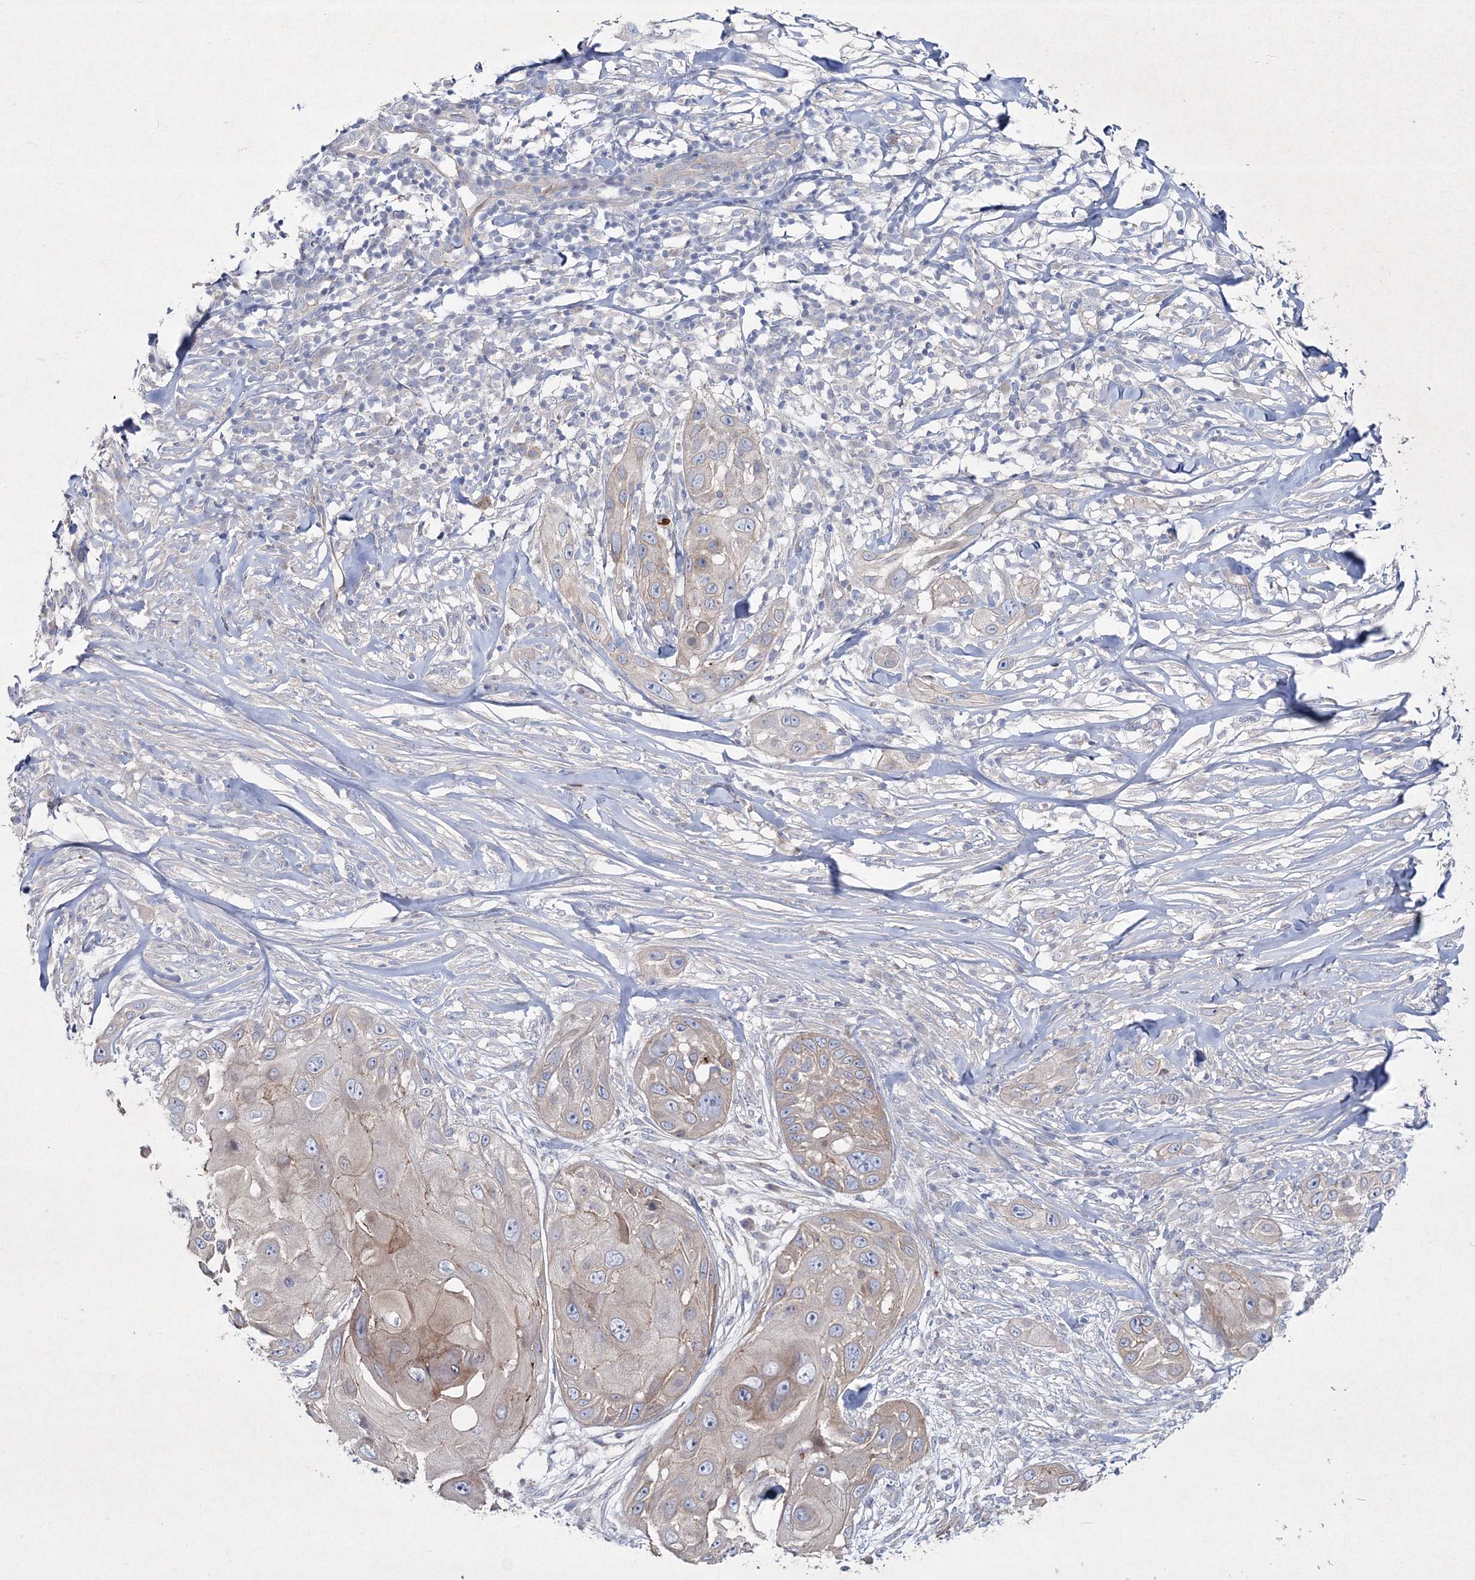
{"staining": {"intensity": "weak", "quantity": ">75%", "location": "cytoplasmic/membranous"}, "tissue": "skin cancer", "cell_type": "Tumor cells", "image_type": "cancer", "snomed": [{"axis": "morphology", "description": "Squamous cell carcinoma, NOS"}, {"axis": "topography", "description": "Skin"}], "caption": "Tumor cells reveal low levels of weak cytoplasmic/membranous expression in approximately >75% of cells in human skin cancer.", "gene": "NAA40", "patient": {"sex": "female", "age": 44}}